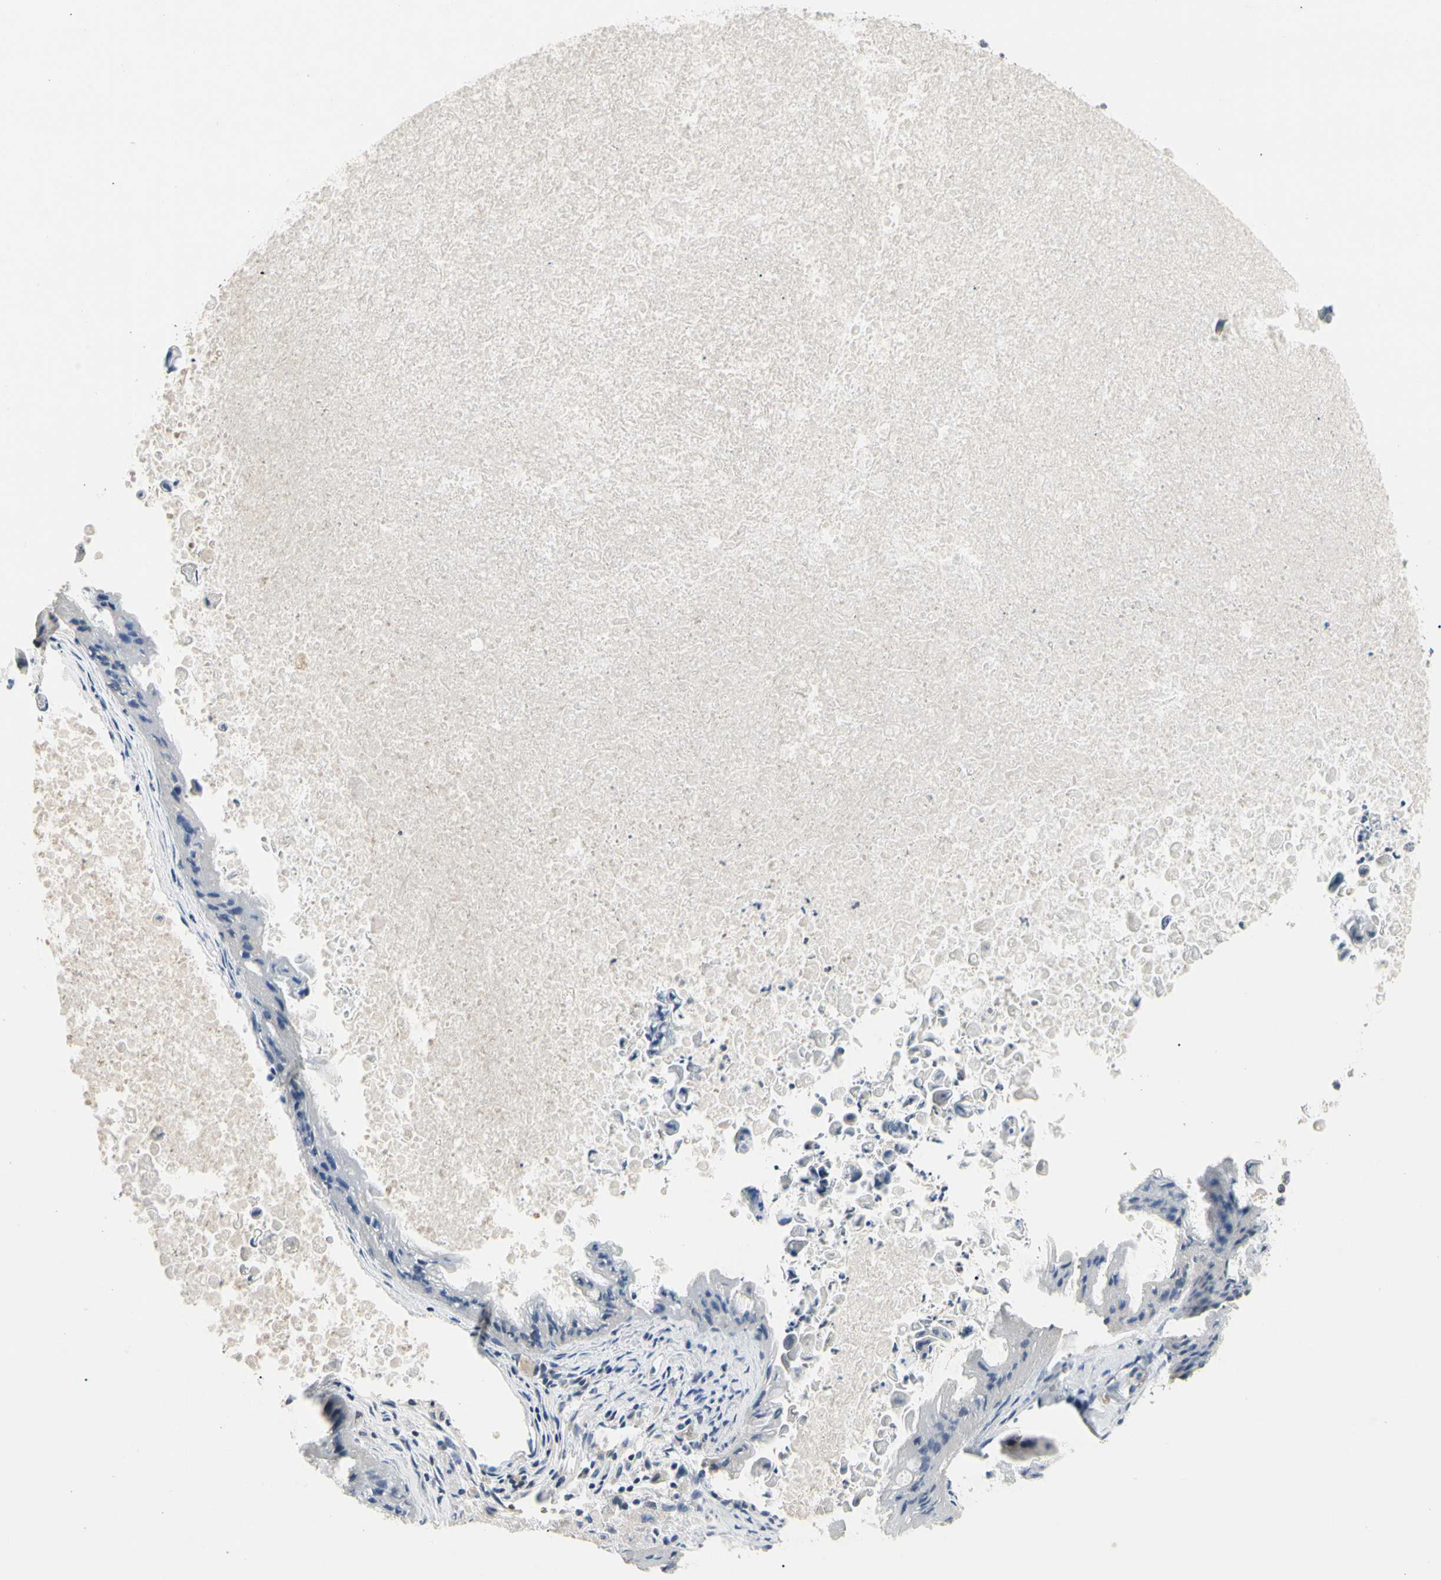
{"staining": {"intensity": "negative", "quantity": "none", "location": "none"}, "tissue": "ovarian cancer", "cell_type": "Tumor cells", "image_type": "cancer", "snomed": [{"axis": "morphology", "description": "Cystadenocarcinoma, mucinous, NOS"}, {"axis": "topography", "description": "Ovary"}], "caption": "IHC of ovarian mucinous cystadenocarcinoma displays no expression in tumor cells.", "gene": "GREM1", "patient": {"sex": "female", "age": 37}}